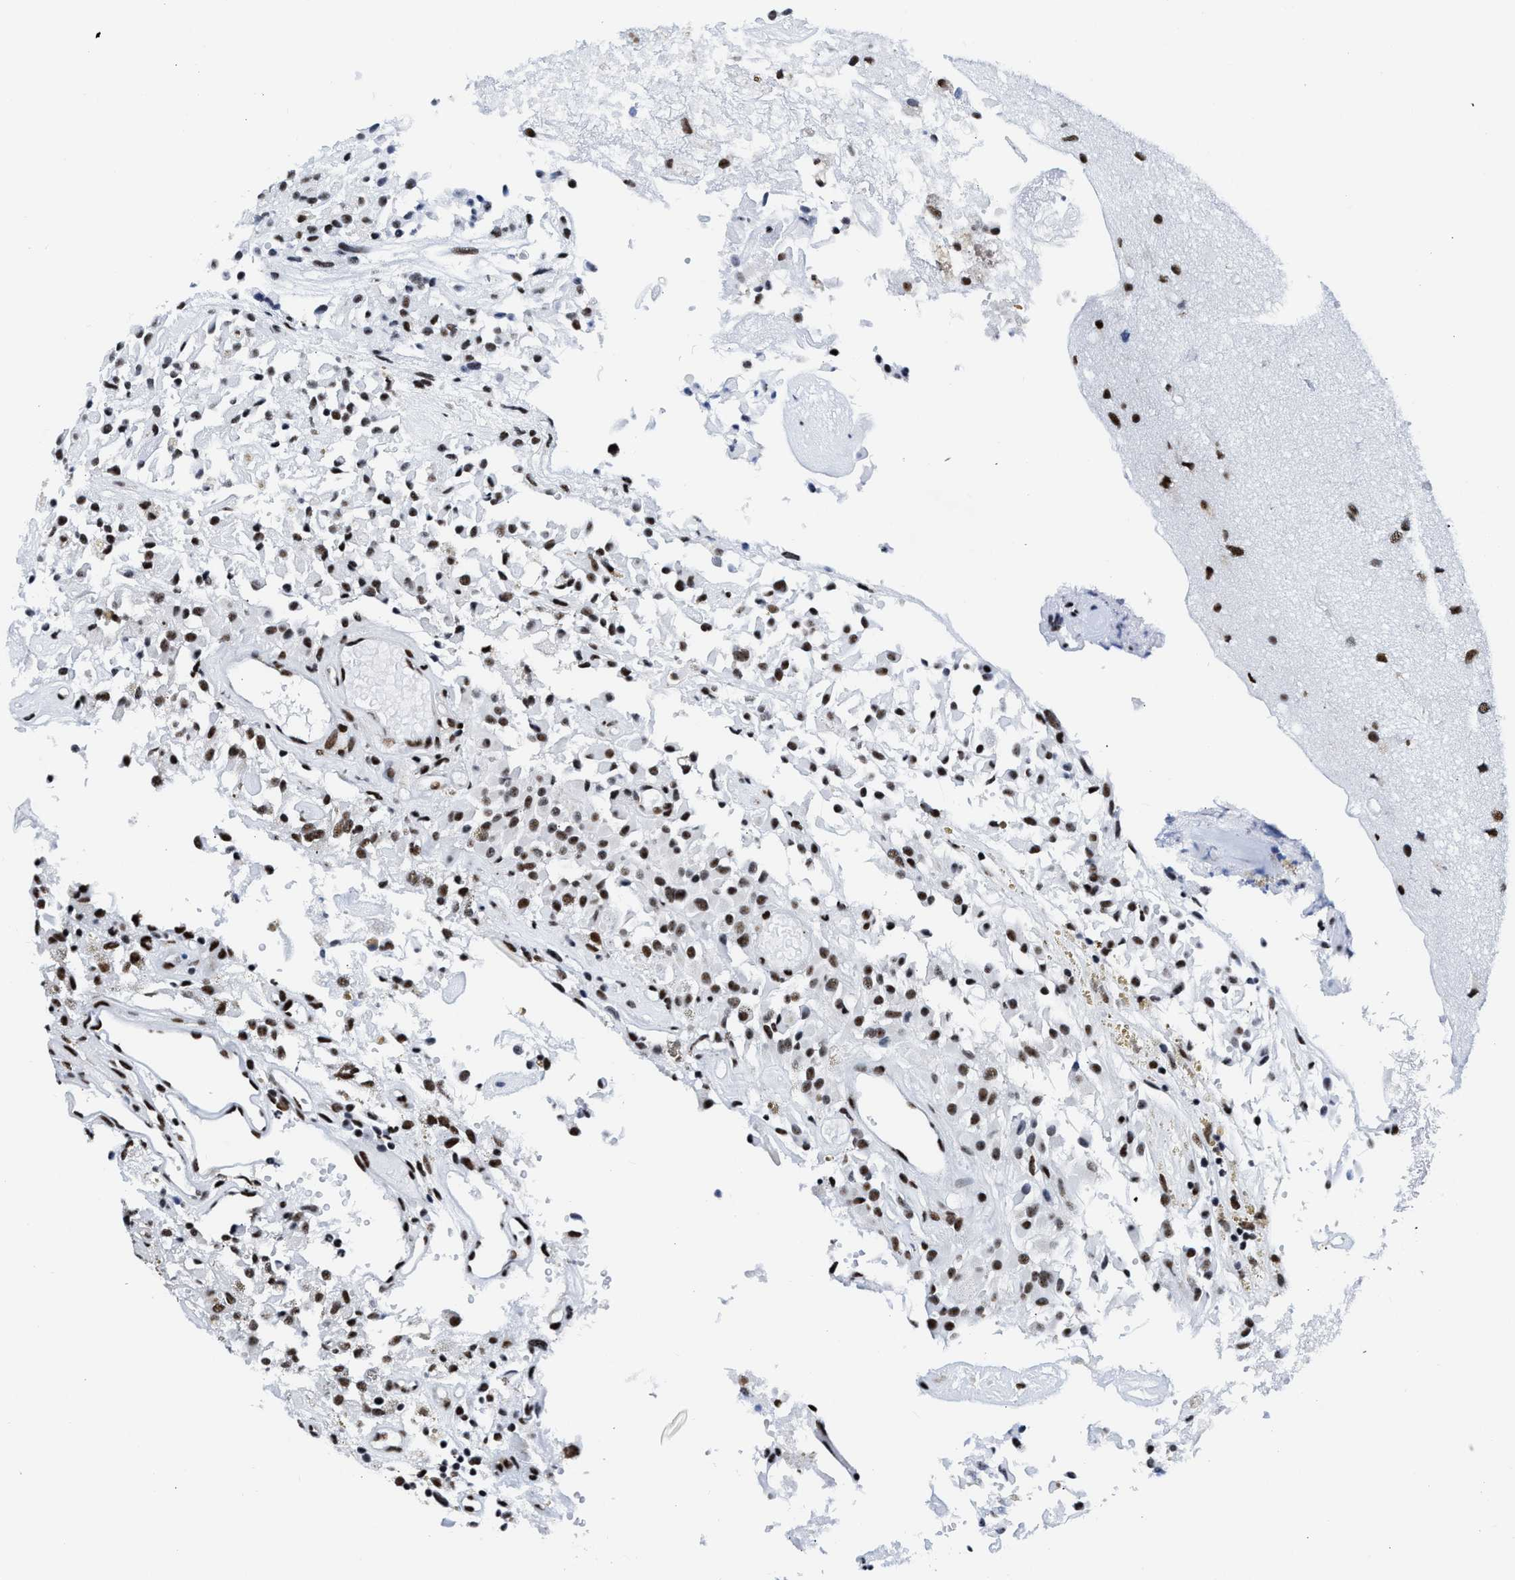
{"staining": {"intensity": "moderate", "quantity": ">75%", "location": "nuclear"}, "tissue": "glioma", "cell_type": "Tumor cells", "image_type": "cancer", "snomed": [{"axis": "morphology", "description": "Glioma, malignant, High grade"}, {"axis": "topography", "description": "Brain"}], "caption": "A medium amount of moderate nuclear positivity is appreciated in approximately >75% of tumor cells in malignant glioma (high-grade) tissue.", "gene": "RBM8A", "patient": {"sex": "female", "age": 59}}